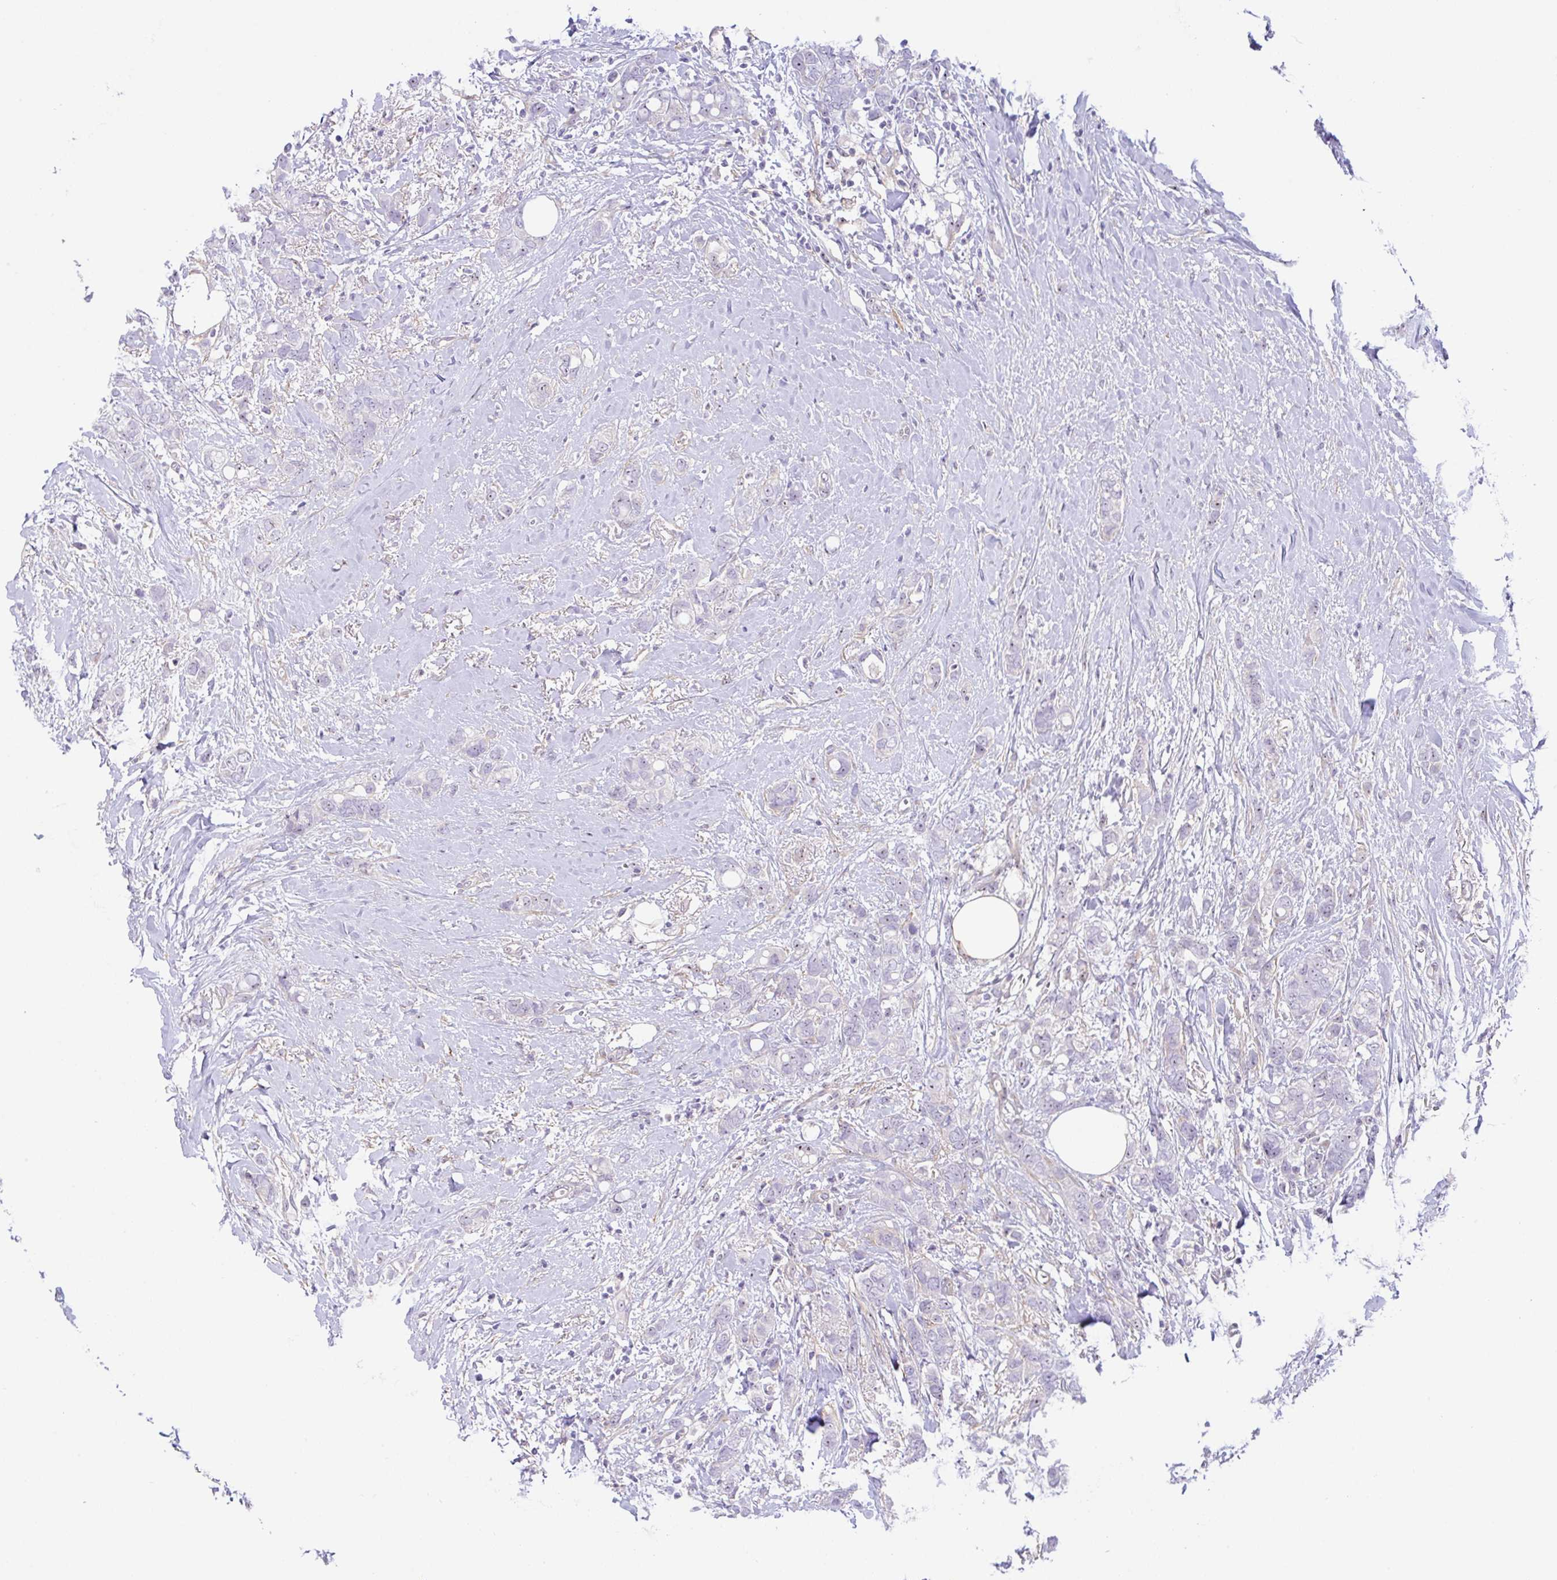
{"staining": {"intensity": "negative", "quantity": "none", "location": "none"}, "tissue": "breast cancer", "cell_type": "Tumor cells", "image_type": "cancer", "snomed": [{"axis": "morphology", "description": "Lobular carcinoma"}, {"axis": "topography", "description": "Breast"}], "caption": "An immunohistochemistry histopathology image of breast lobular carcinoma is shown. There is no staining in tumor cells of breast lobular carcinoma.", "gene": "MXRA8", "patient": {"sex": "female", "age": 91}}